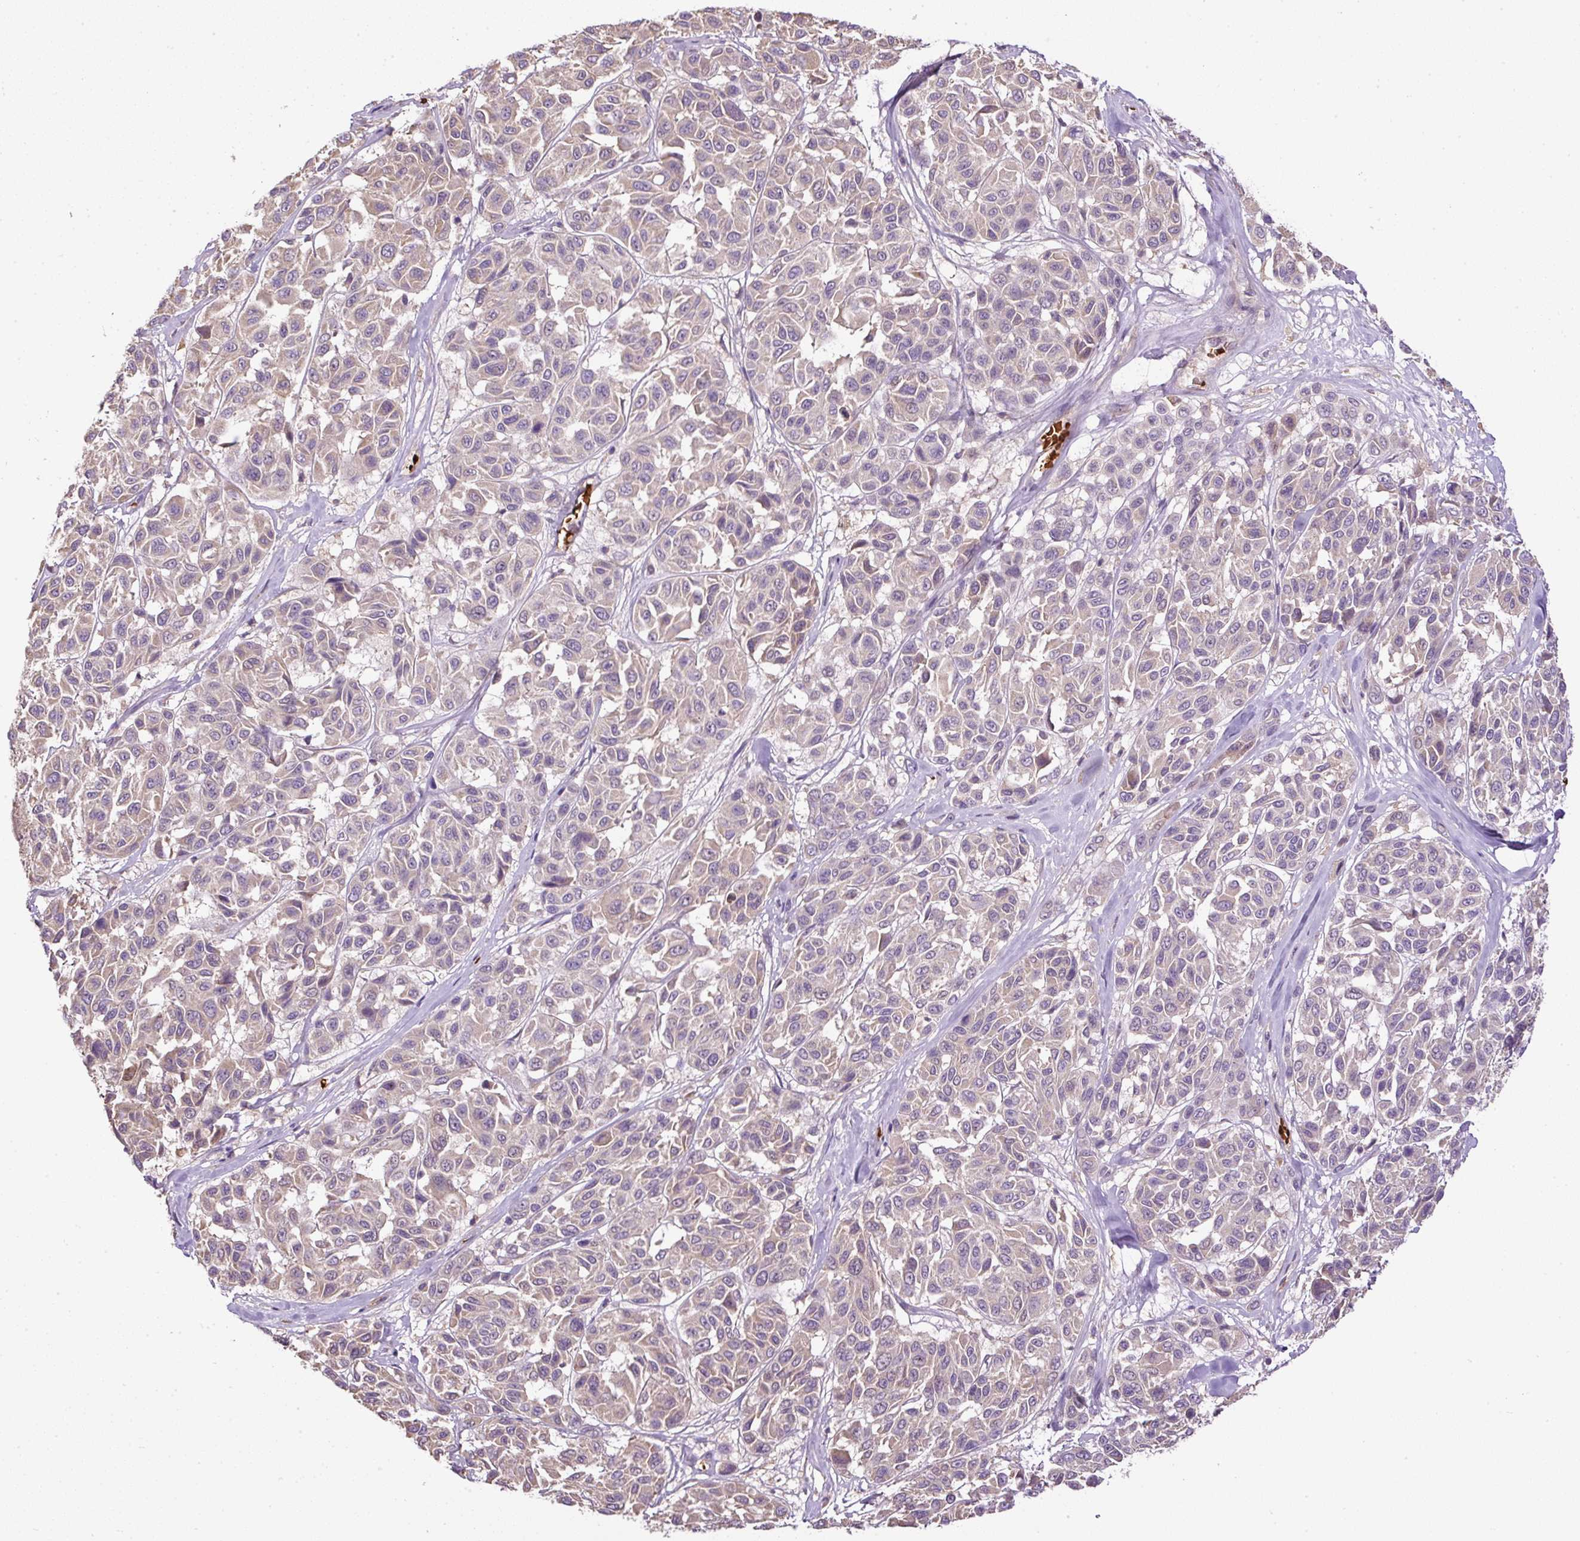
{"staining": {"intensity": "weak", "quantity": "<25%", "location": "cytoplasmic/membranous"}, "tissue": "melanoma", "cell_type": "Tumor cells", "image_type": "cancer", "snomed": [{"axis": "morphology", "description": "Malignant melanoma, NOS"}, {"axis": "topography", "description": "Skin"}], "caption": "Photomicrograph shows no significant protein positivity in tumor cells of malignant melanoma.", "gene": "CXCL13", "patient": {"sex": "female", "age": 66}}